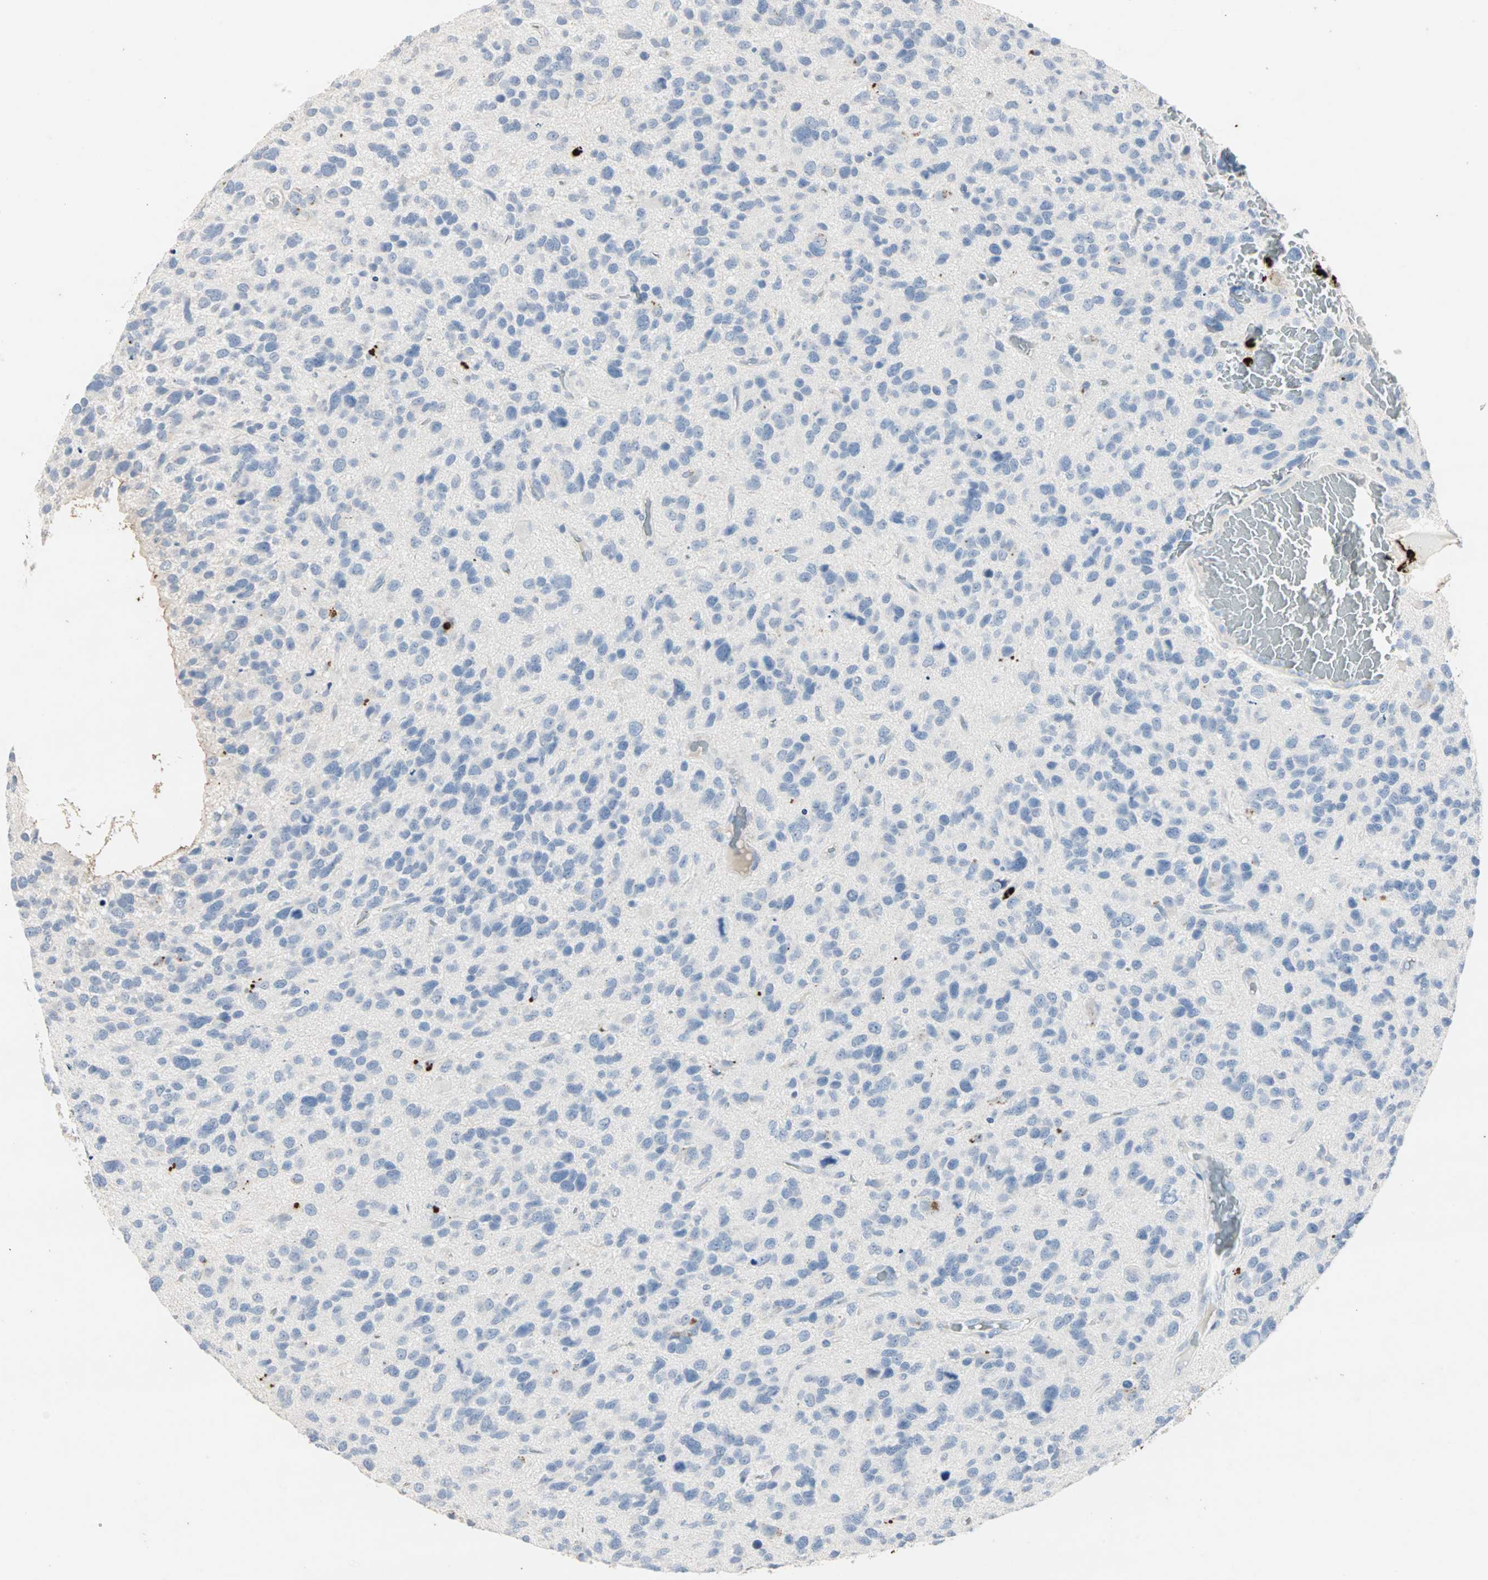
{"staining": {"intensity": "negative", "quantity": "none", "location": "none"}, "tissue": "glioma", "cell_type": "Tumor cells", "image_type": "cancer", "snomed": [{"axis": "morphology", "description": "Glioma, malignant, High grade"}, {"axis": "topography", "description": "Brain"}], "caption": "IHC image of human malignant high-grade glioma stained for a protein (brown), which displays no staining in tumor cells.", "gene": "CEACAM6", "patient": {"sex": "female", "age": 58}}